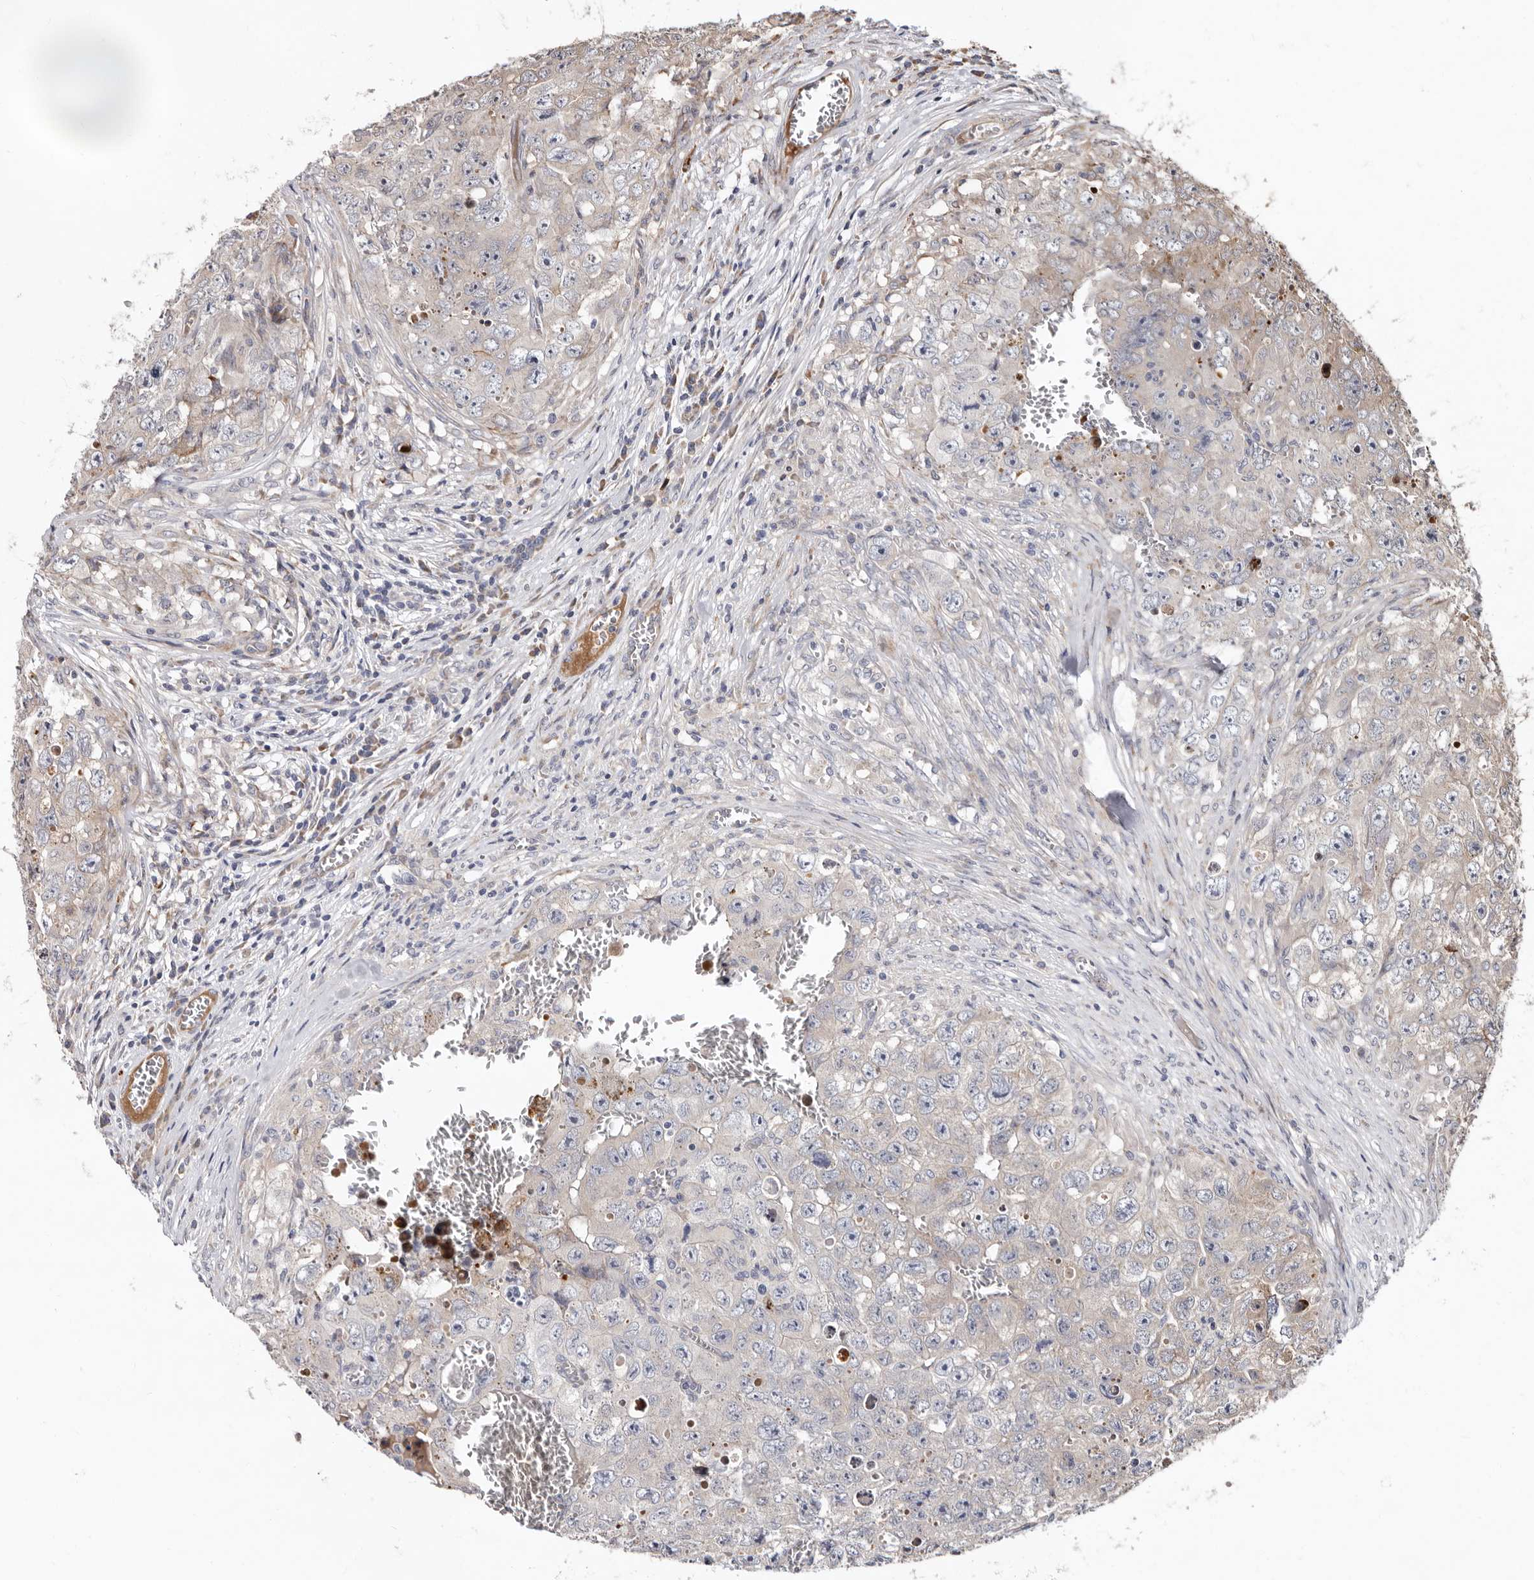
{"staining": {"intensity": "weak", "quantity": "<25%", "location": "cytoplasmic/membranous"}, "tissue": "testis cancer", "cell_type": "Tumor cells", "image_type": "cancer", "snomed": [{"axis": "morphology", "description": "Seminoma, NOS"}, {"axis": "morphology", "description": "Carcinoma, Embryonal, NOS"}, {"axis": "topography", "description": "Testis"}], "caption": "Immunohistochemistry of human testis cancer shows no staining in tumor cells.", "gene": "WEE2", "patient": {"sex": "male", "age": 43}}